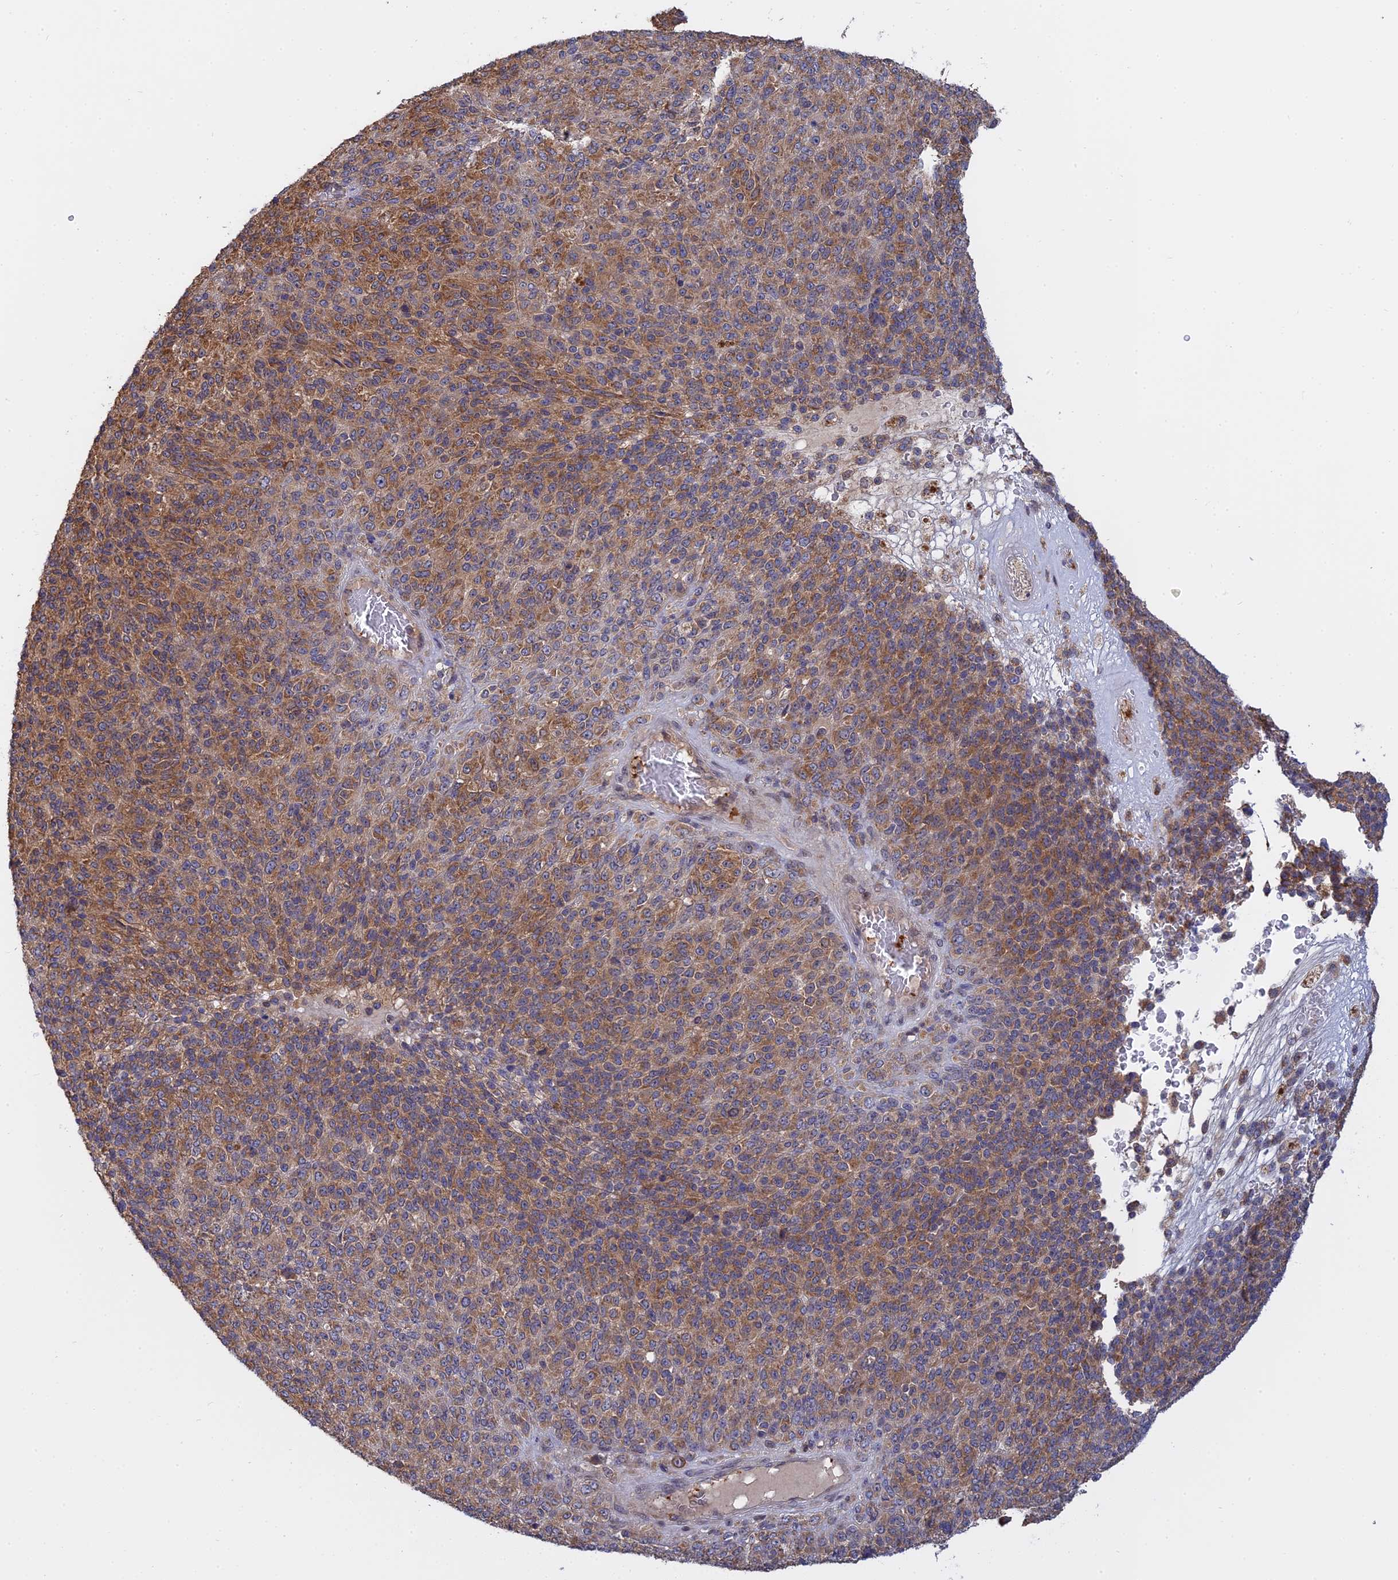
{"staining": {"intensity": "moderate", "quantity": ">75%", "location": "cytoplasmic/membranous"}, "tissue": "melanoma", "cell_type": "Tumor cells", "image_type": "cancer", "snomed": [{"axis": "morphology", "description": "Malignant melanoma, Metastatic site"}, {"axis": "topography", "description": "Brain"}], "caption": "Immunohistochemical staining of human melanoma shows moderate cytoplasmic/membranous protein positivity in approximately >75% of tumor cells. The staining is performed using DAB (3,3'-diaminobenzidine) brown chromogen to label protein expression. The nuclei are counter-stained blue using hematoxylin.", "gene": "IL21R", "patient": {"sex": "female", "age": 56}}